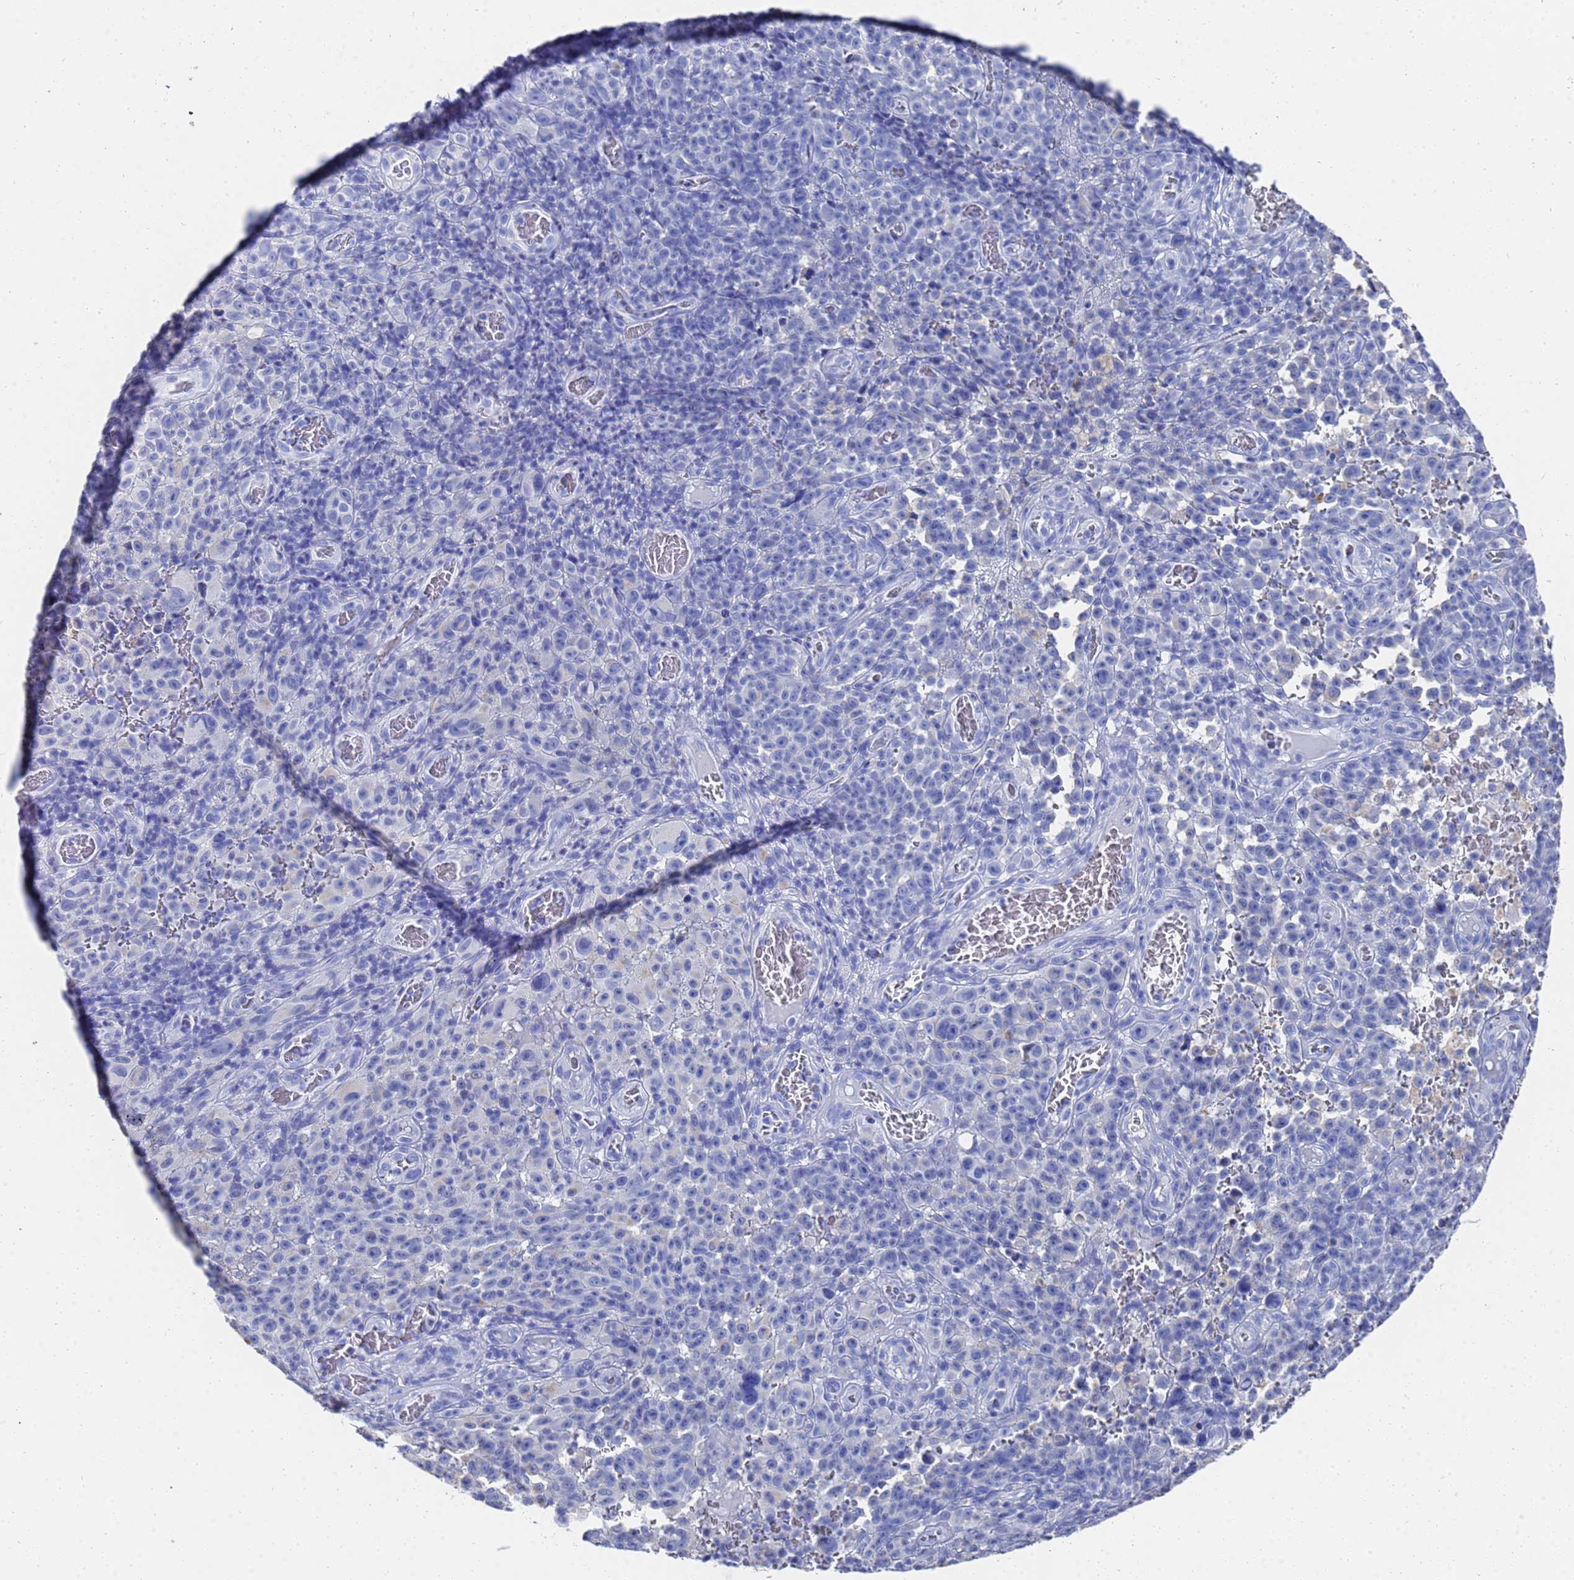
{"staining": {"intensity": "negative", "quantity": "none", "location": "none"}, "tissue": "melanoma", "cell_type": "Tumor cells", "image_type": "cancer", "snomed": [{"axis": "morphology", "description": "Malignant melanoma, NOS"}, {"axis": "topography", "description": "Skin"}], "caption": "The IHC image has no significant staining in tumor cells of melanoma tissue.", "gene": "GGT1", "patient": {"sex": "female", "age": 82}}